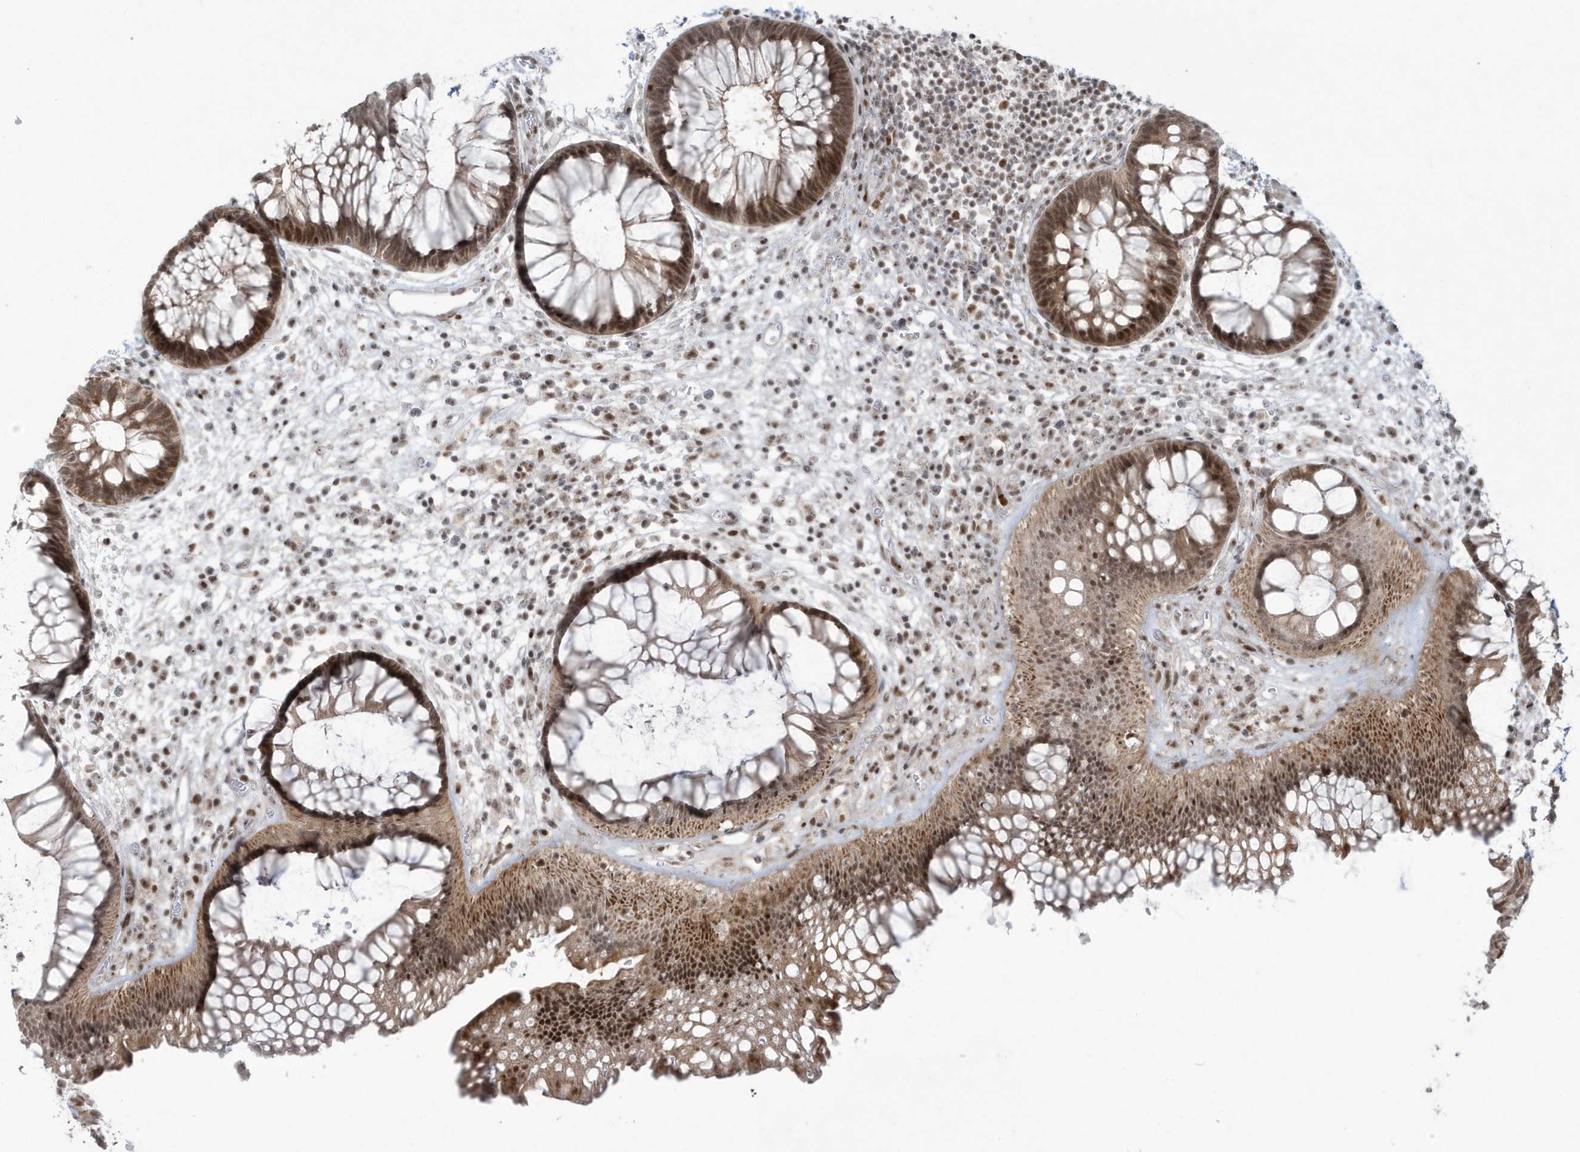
{"staining": {"intensity": "strong", "quantity": ">75%", "location": "cytoplasmic/membranous,nuclear"}, "tissue": "rectum", "cell_type": "Glandular cells", "image_type": "normal", "snomed": [{"axis": "morphology", "description": "Normal tissue, NOS"}, {"axis": "topography", "description": "Rectum"}], "caption": "A histopathology image of human rectum stained for a protein reveals strong cytoplasmic/membranous,nuclear brown staining in glandular cells. (brown staining indicates protein expression, while blue staining denotes nuclei).", "gene": "C1orf52", "patient": {"sex": "male", "age": 51}}